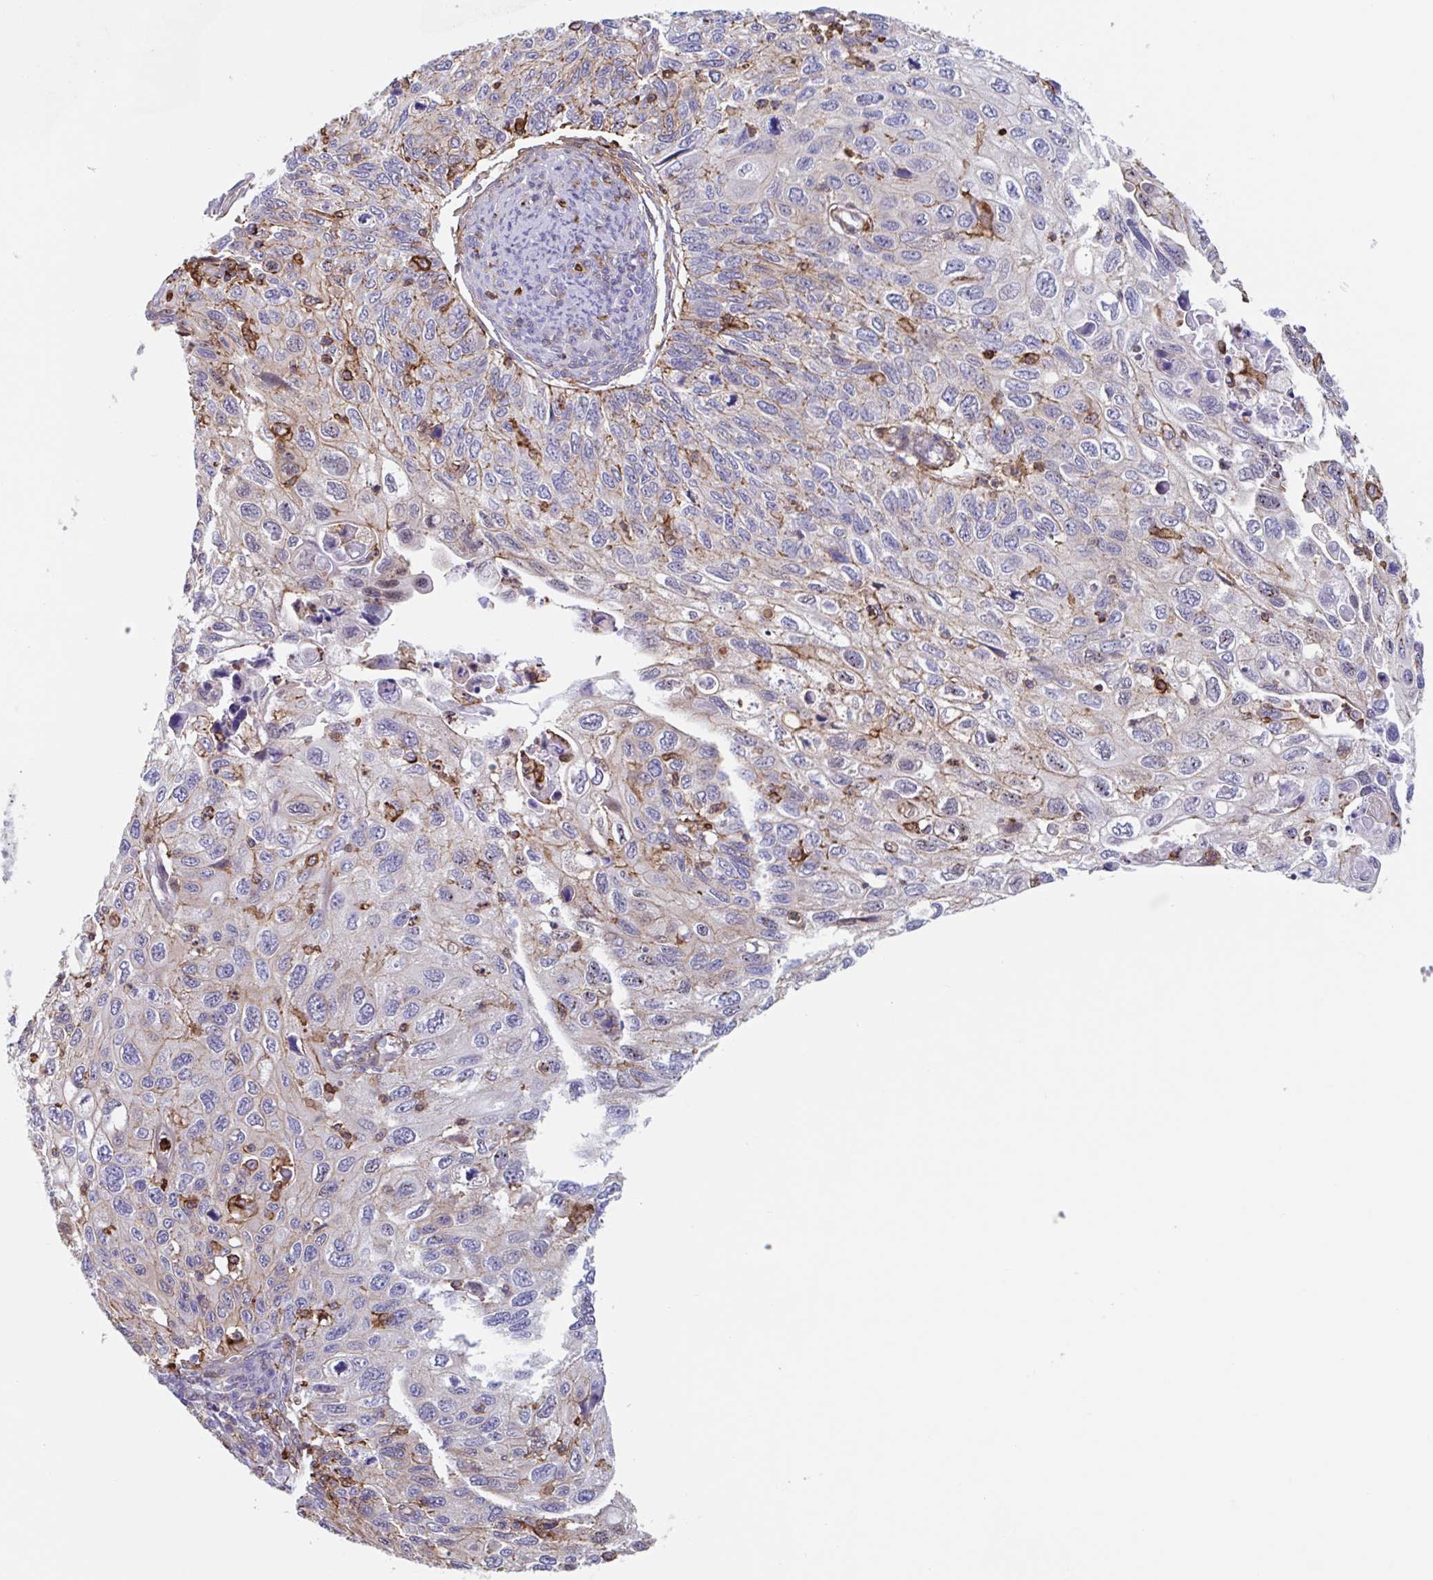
{"staining": {"intensity": "negative", "quantity": "none", "location": "none"}, "tissue": "cervical cancer", "cell_type": "Tumor cells", "image_type": "cancer", "snomed": [{"axis": "morphology", "description": "Squamous cell carcinoma, NOS"}, {"axis": "topography", "description": "Cervix"}], "caption": "Tumor cells show no significant protein staining in cervical squamous cell carcinoma.", "gene": "EFHD1", "patient": {"sex": "female", "age": 70}}